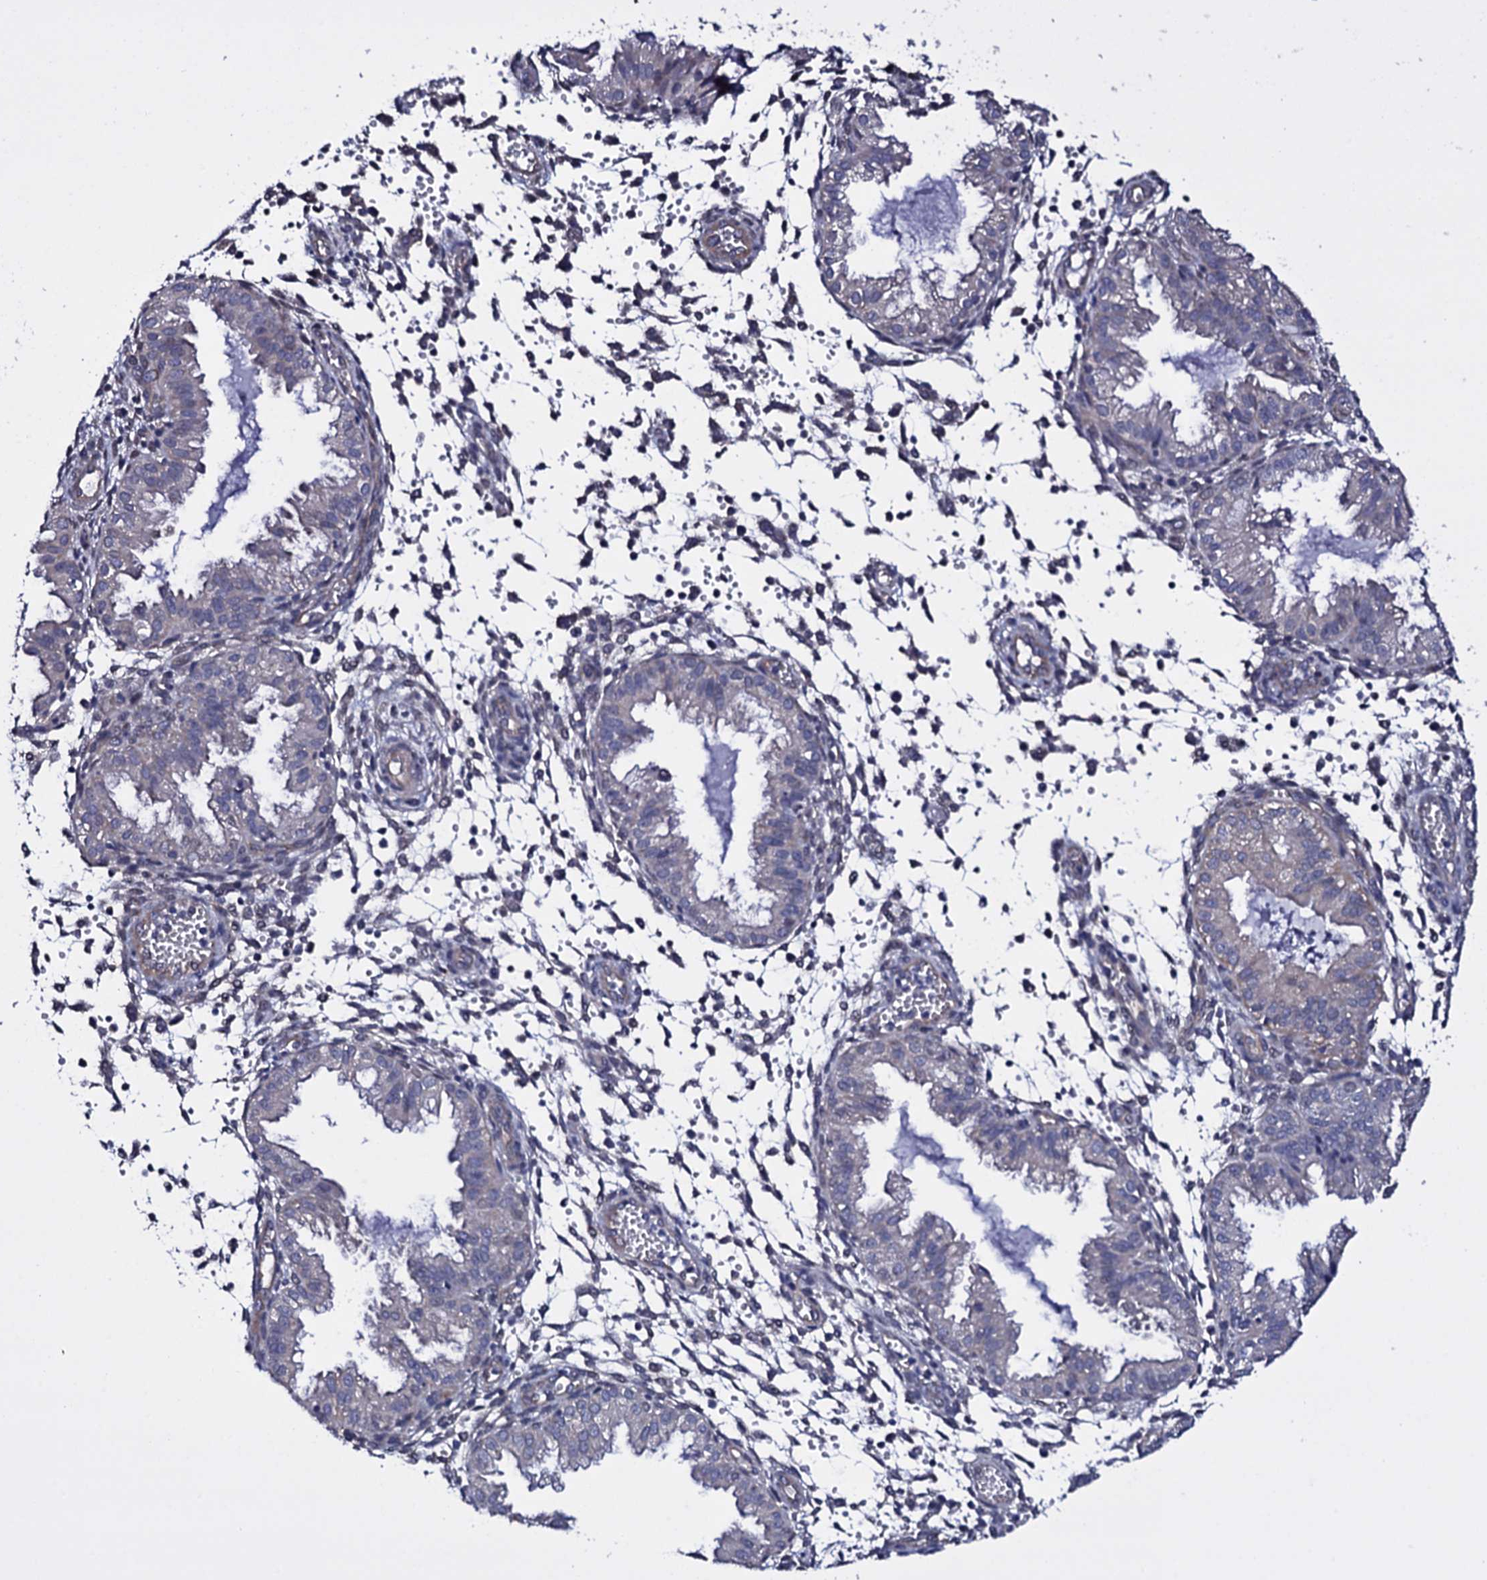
{"staining": {"intensity": "negative", "quantity": "none", "location": "none"}, "tissue": "endometrium", "cell_type": "Cells in endometrial stroma", "image_type": "normal", "snomed": [{"axis": "morphology", "description": "Normal tissue, NOS"}, {"axis": "topography", "description": "Endometrium"}], "caption": "DAB (3,3'-diaminobenzidine) immunohistochemical staining of normal human endometrium reveals no significant positivity in cells in endometrial stroma.", "gene": "GAREM1", "patient": {"sex": "female", "age": 33}}